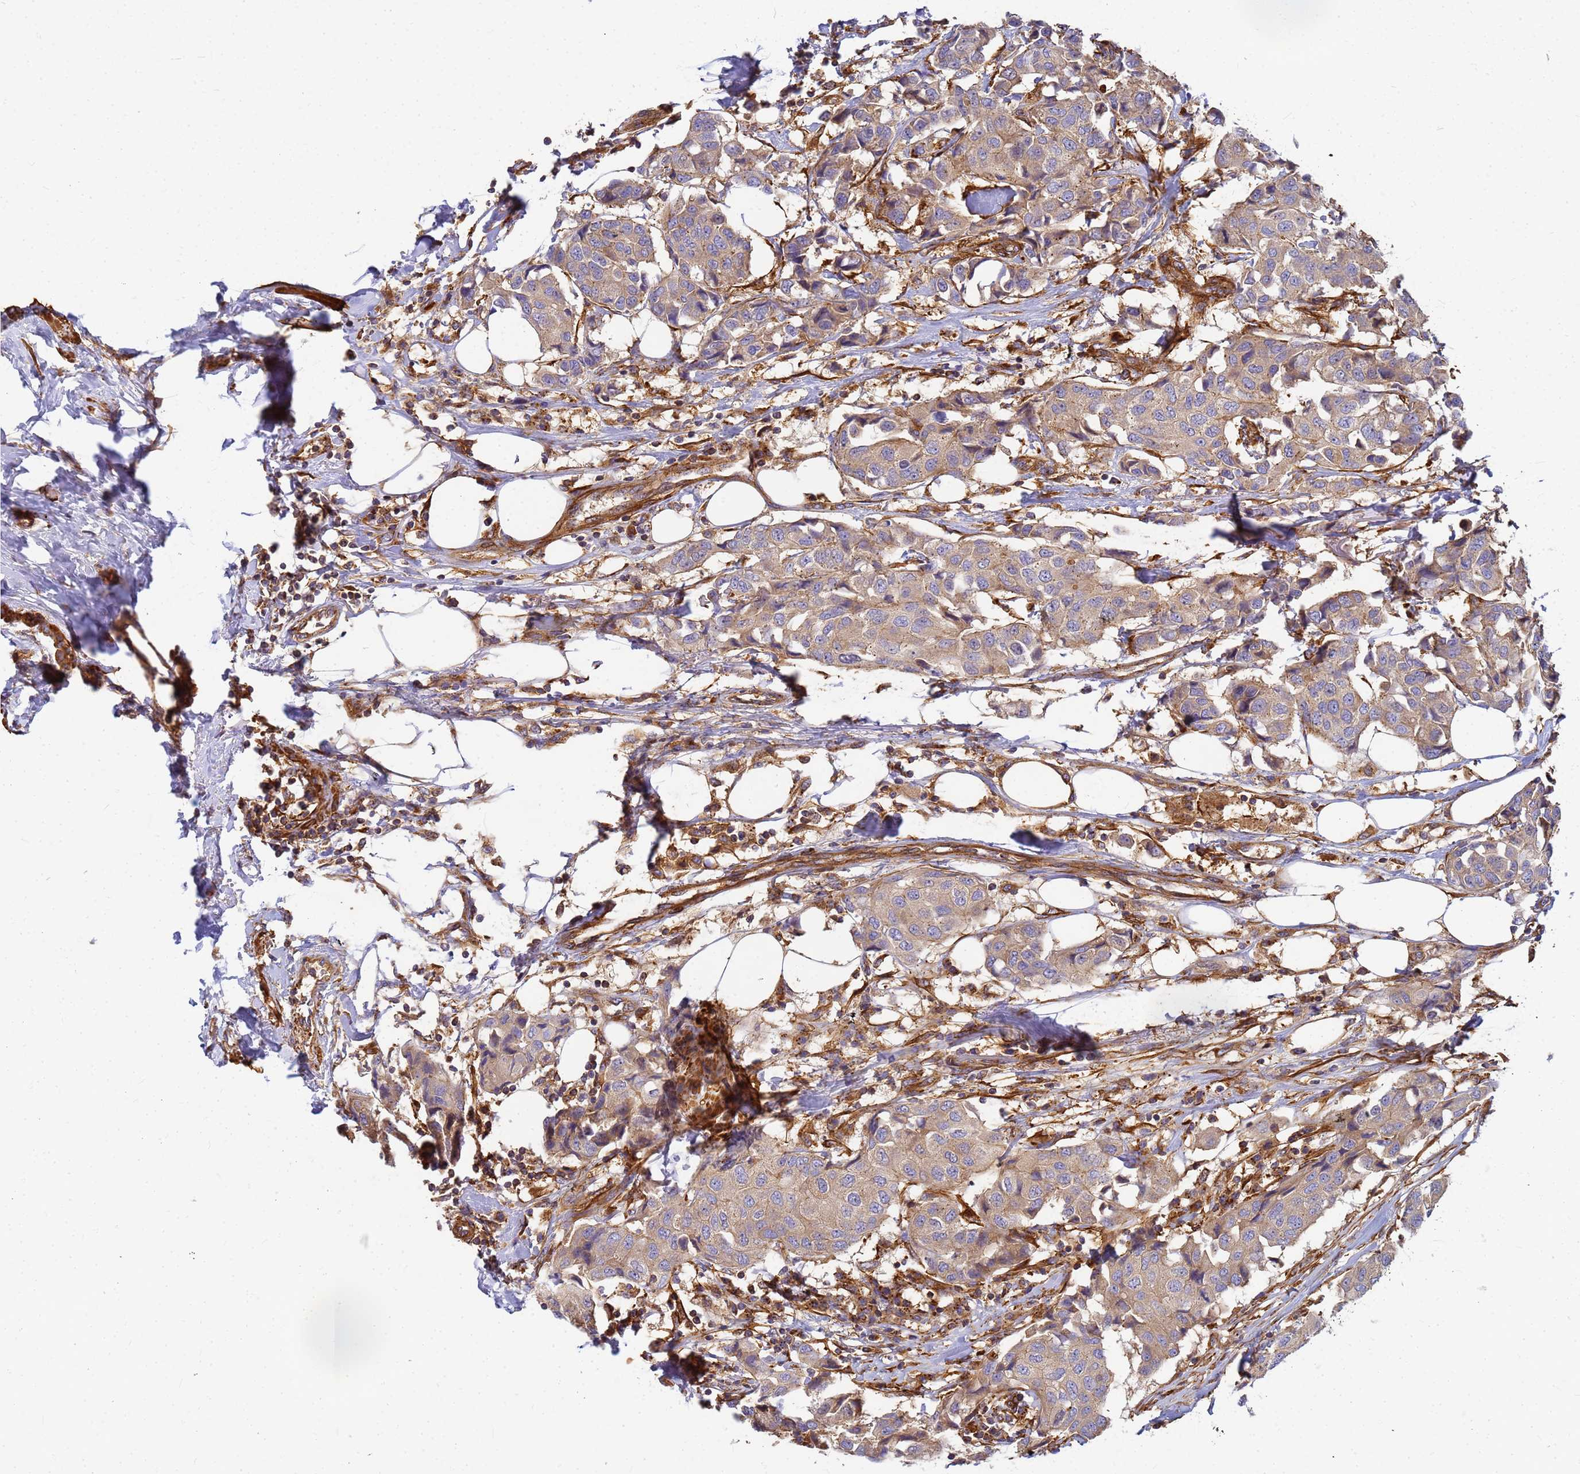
{"staining": {"intensity": "weak", "quantity": ">75%", "location": "cytoplasmic/membranous"}, "tissue": "breast cancer", "cell_type": "Tumor cells", "image_type": "cancer", "snomed": [{"axis": "morphology", "description": "Duct carcinoma"}, {"axis": "topography", "description": "Breast"}], "caption": "Protein expression analysis of breast cancer (invasive ductal carcinoma) reveals weak cytoplasmic/membranous expression in about >75% of tumor cells.", "gene": "C2CD5", "patient": {"sex": "female", "age": 80}}